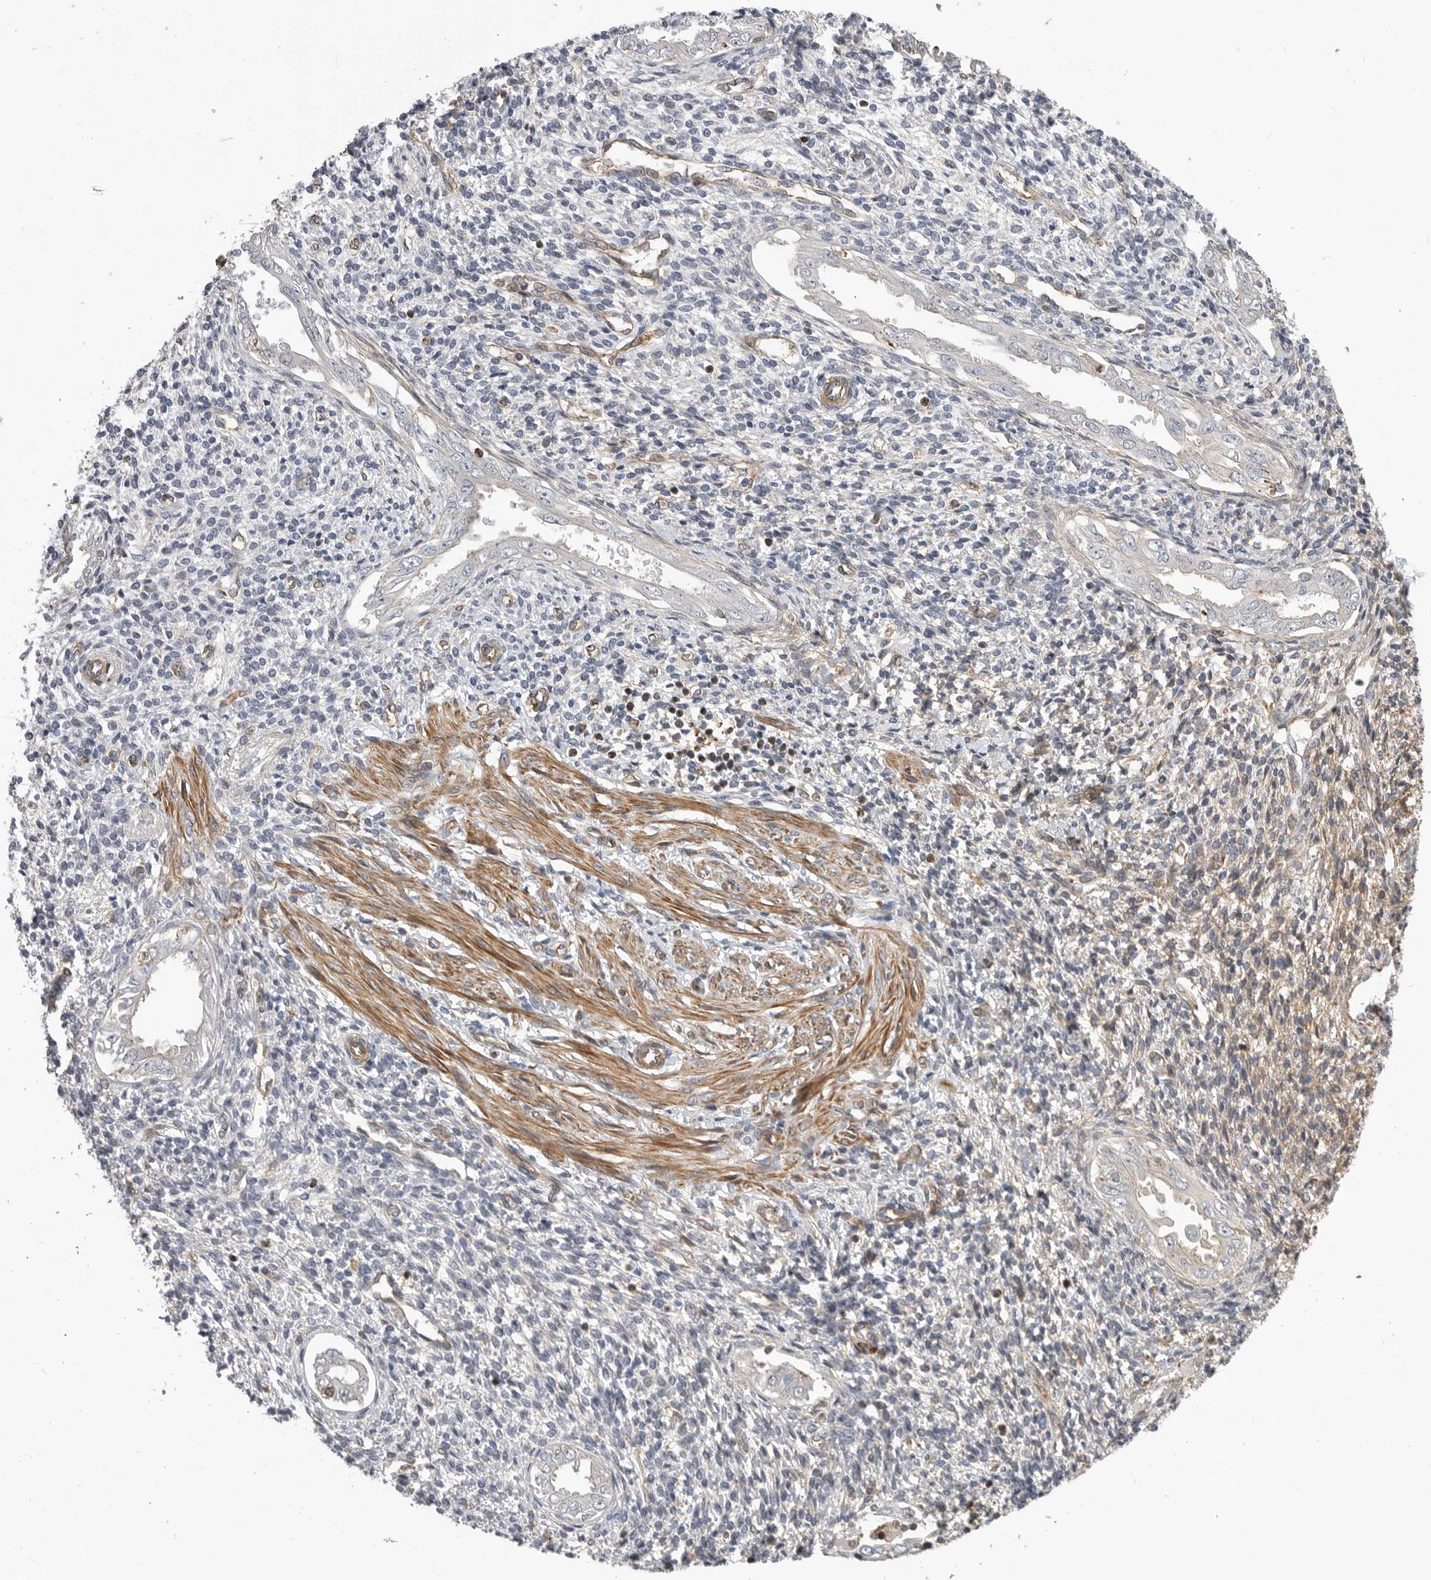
{"staining": {"intensity": "weak", "quantity": "<25%", "location": "cytoplasmic/membranous"}, "tissue": "endometrium", "cell_type": "Cells in endometrial stroma", "image_type": "normal", "snomed": [{"axis": "morphology", "description": "Normal tissue, NOS"}, {"axis": "topography", "description": "Endometrium"}], "caption": "Photomicrograph shows no significant protein positivity in cells in endometrial stroma of benign endometrium. Nuclei are stained in blue.", "gene": "TRIM56", "patient": {"sex": "female", "age": 66}}